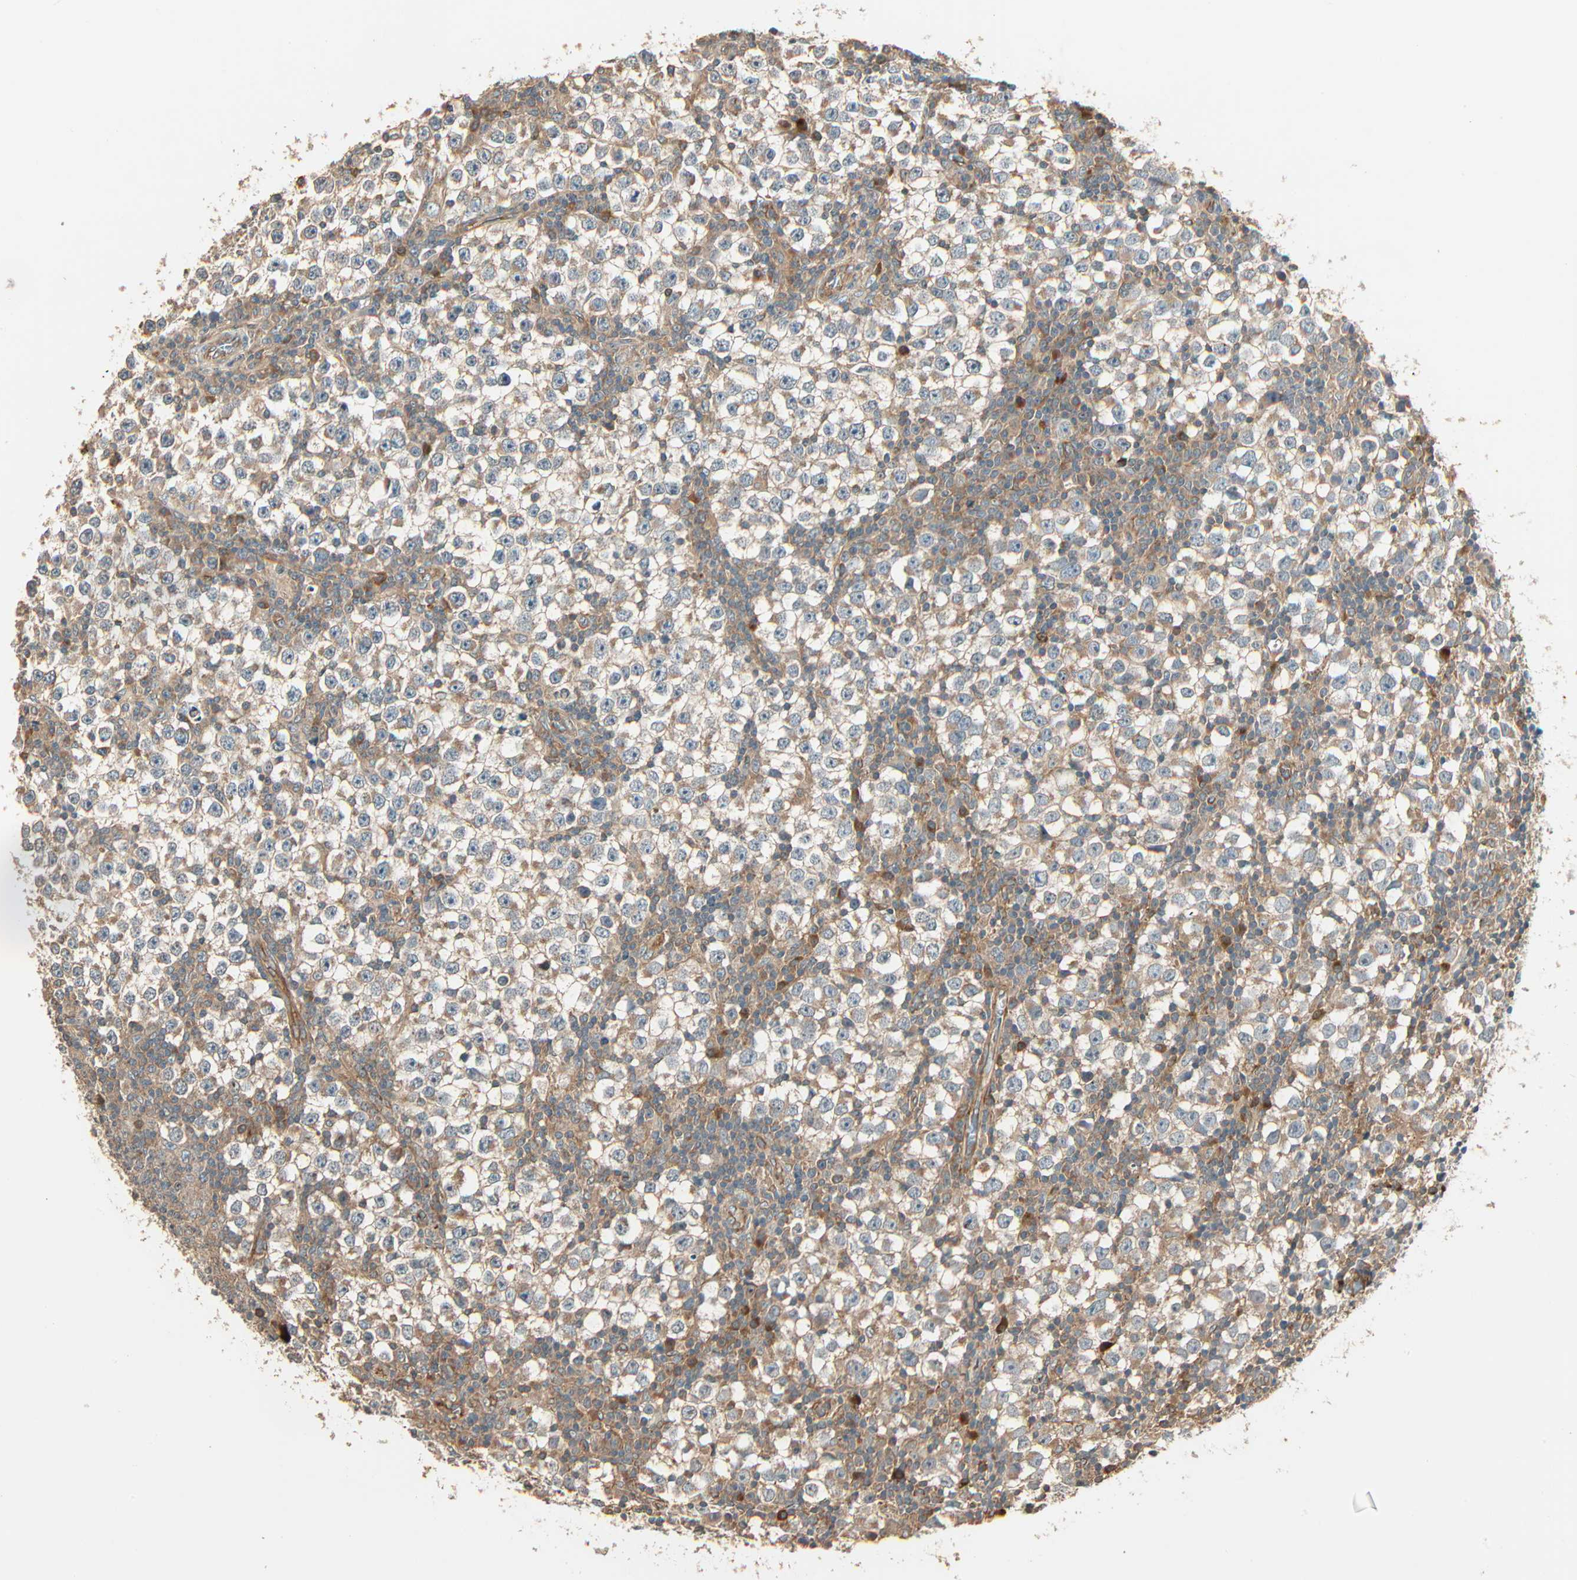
{"staining": {"intensity": "negative", "quantity": "none", "location": "none"}, "tissue": "testis cancer", "cell_type": "Tumor cells", "image_type": "cancer", "snomed": [{"axis": "morphology", "description": "Seminoma, NOS"}, {"axis": "topography", "description": "Testis"}], "caption": "Immunohistochemical staining of human testis seminoma reveals no significant staining in tumor cells.", "gene": "GALK1", "patient": {"sex": "male", "age": 65}}